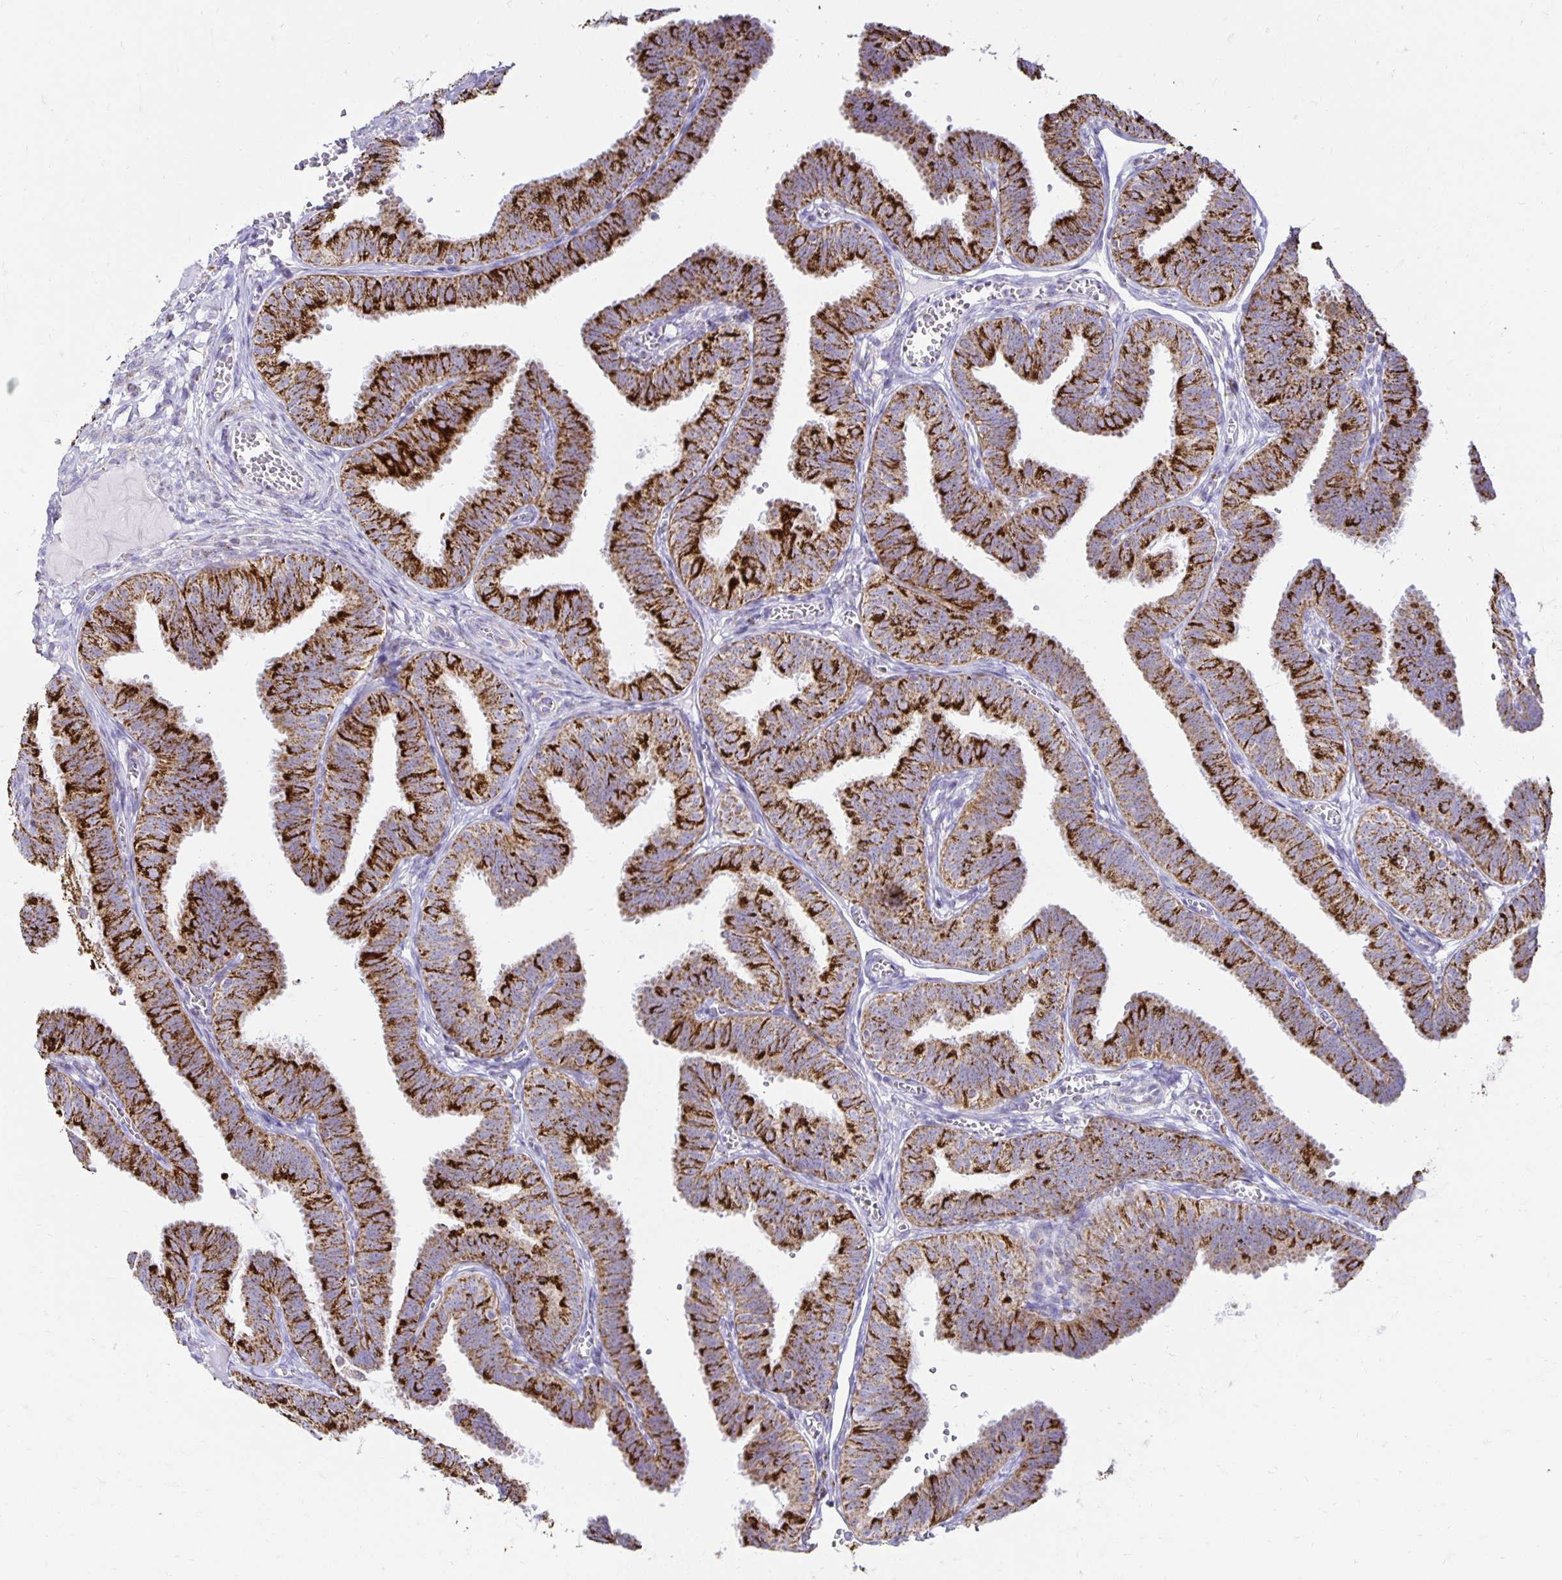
{"staining": {"intensity": "strong", "quantity": ">75%", "location": "cytoplasmic/membranous"}, "tissue": "fallopian tube", "cell_type": "Glandular cells", "image_type": "normal", "snomed": [{"axis": "morphology", "description": "Normal tissue, NOS"}, {"axis": "topography", "description": "Fallopian tube"}], "caption": "Immunohistochemical staining of unremarkable fallopian tube displays strong cytoplasmic/membranous protein expression in approximately >75% of glandular cells.", "gene": "PLAAT2", "patient": {"sex": "female", "age": 25}}